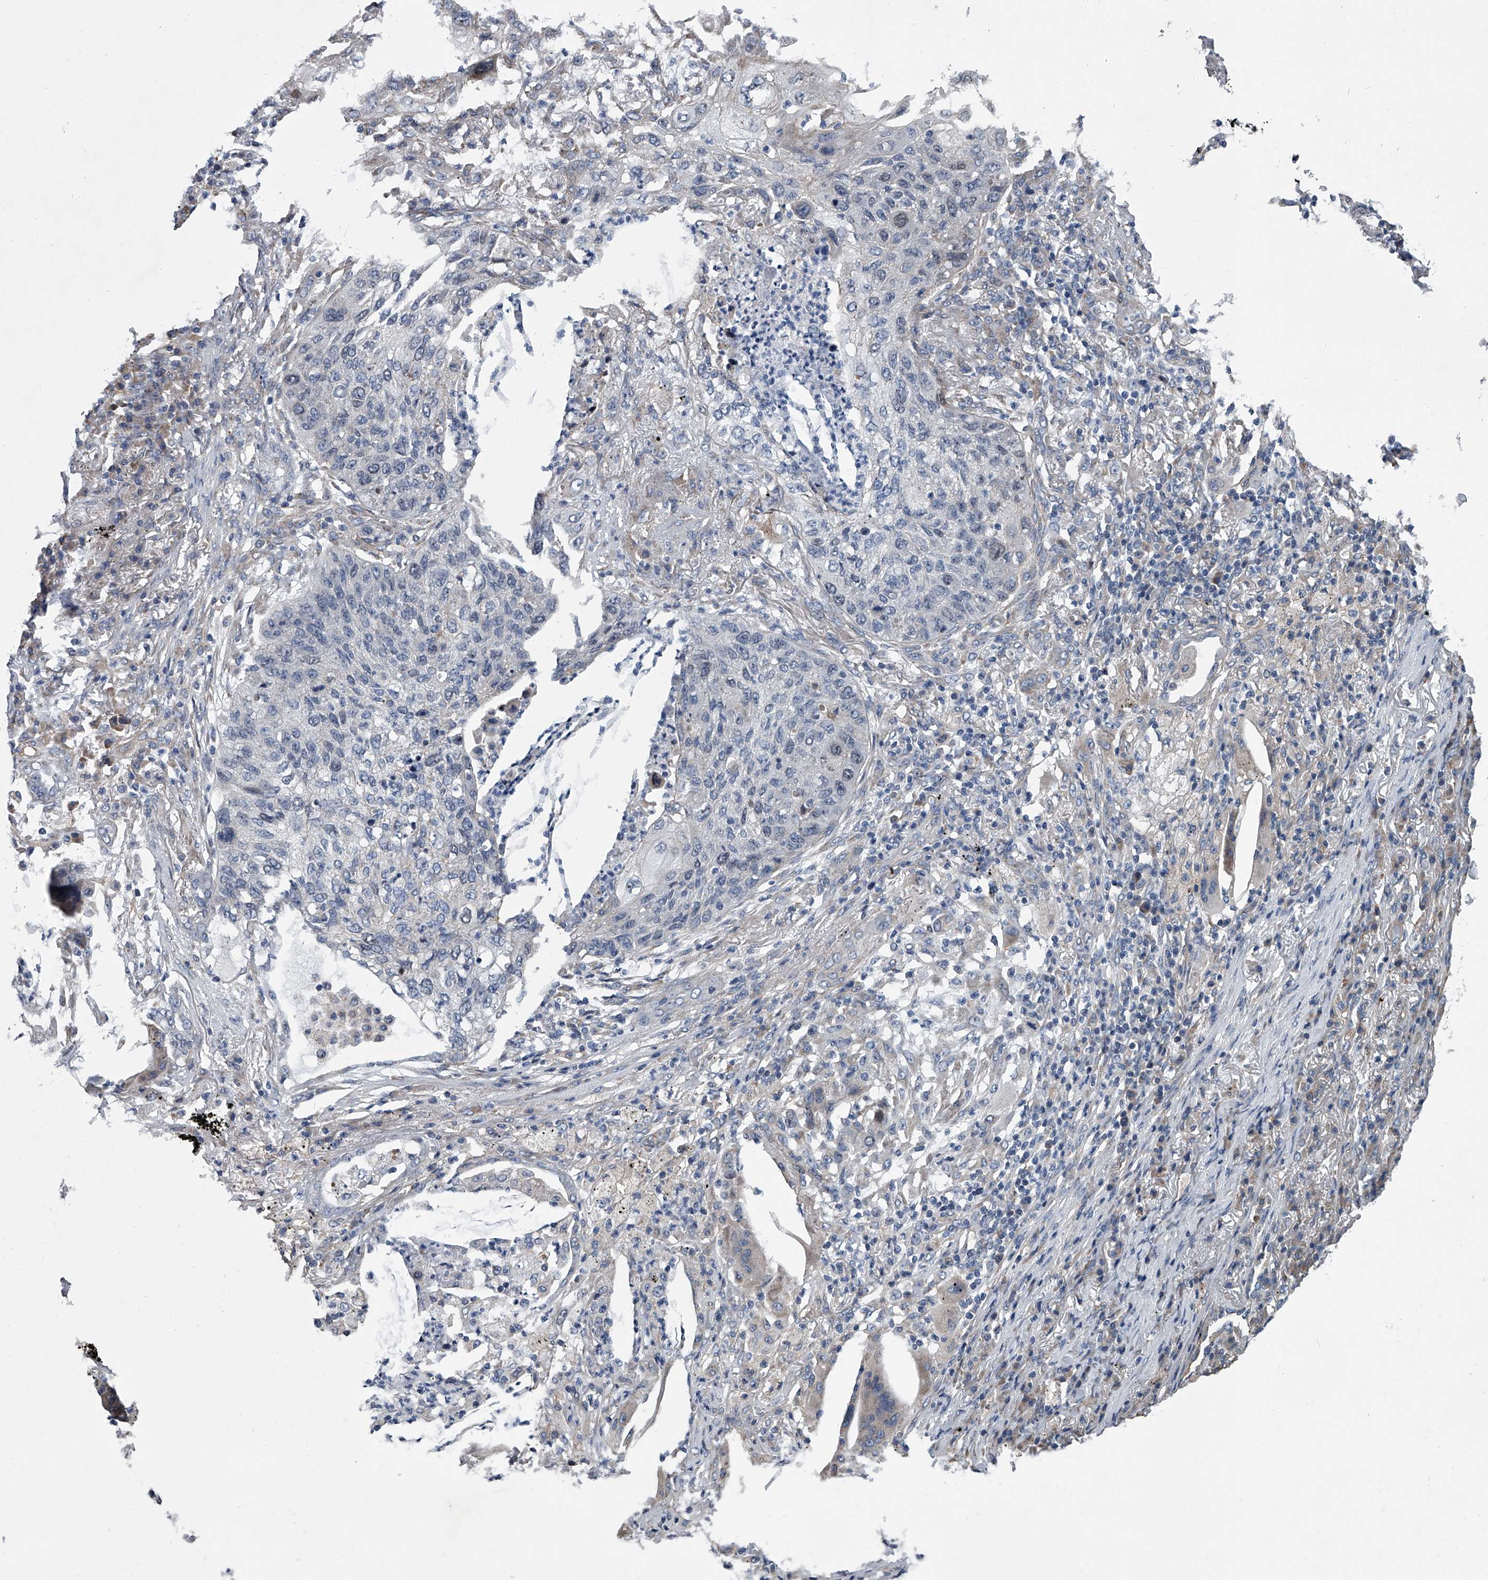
{"staining": {"intensity": "negative", "quantity": "none", "location": "none"}, "tissue": "lung cancer", "cell_type": "Tumor cells", "image_type": "cancer", "snomed": [{"axis": "morphology", "description": "Squamous cell carcinoma, NOS"}, {"axis": "topography", "description": "Lung"}], "caption": "High power microscopy photomicrograph of an immunohistochemistry image of lung cancer, revealing no significant expression in tumor cells.", "gene": "ABCG1", "patient": {"sex": "female", "age": 63}}